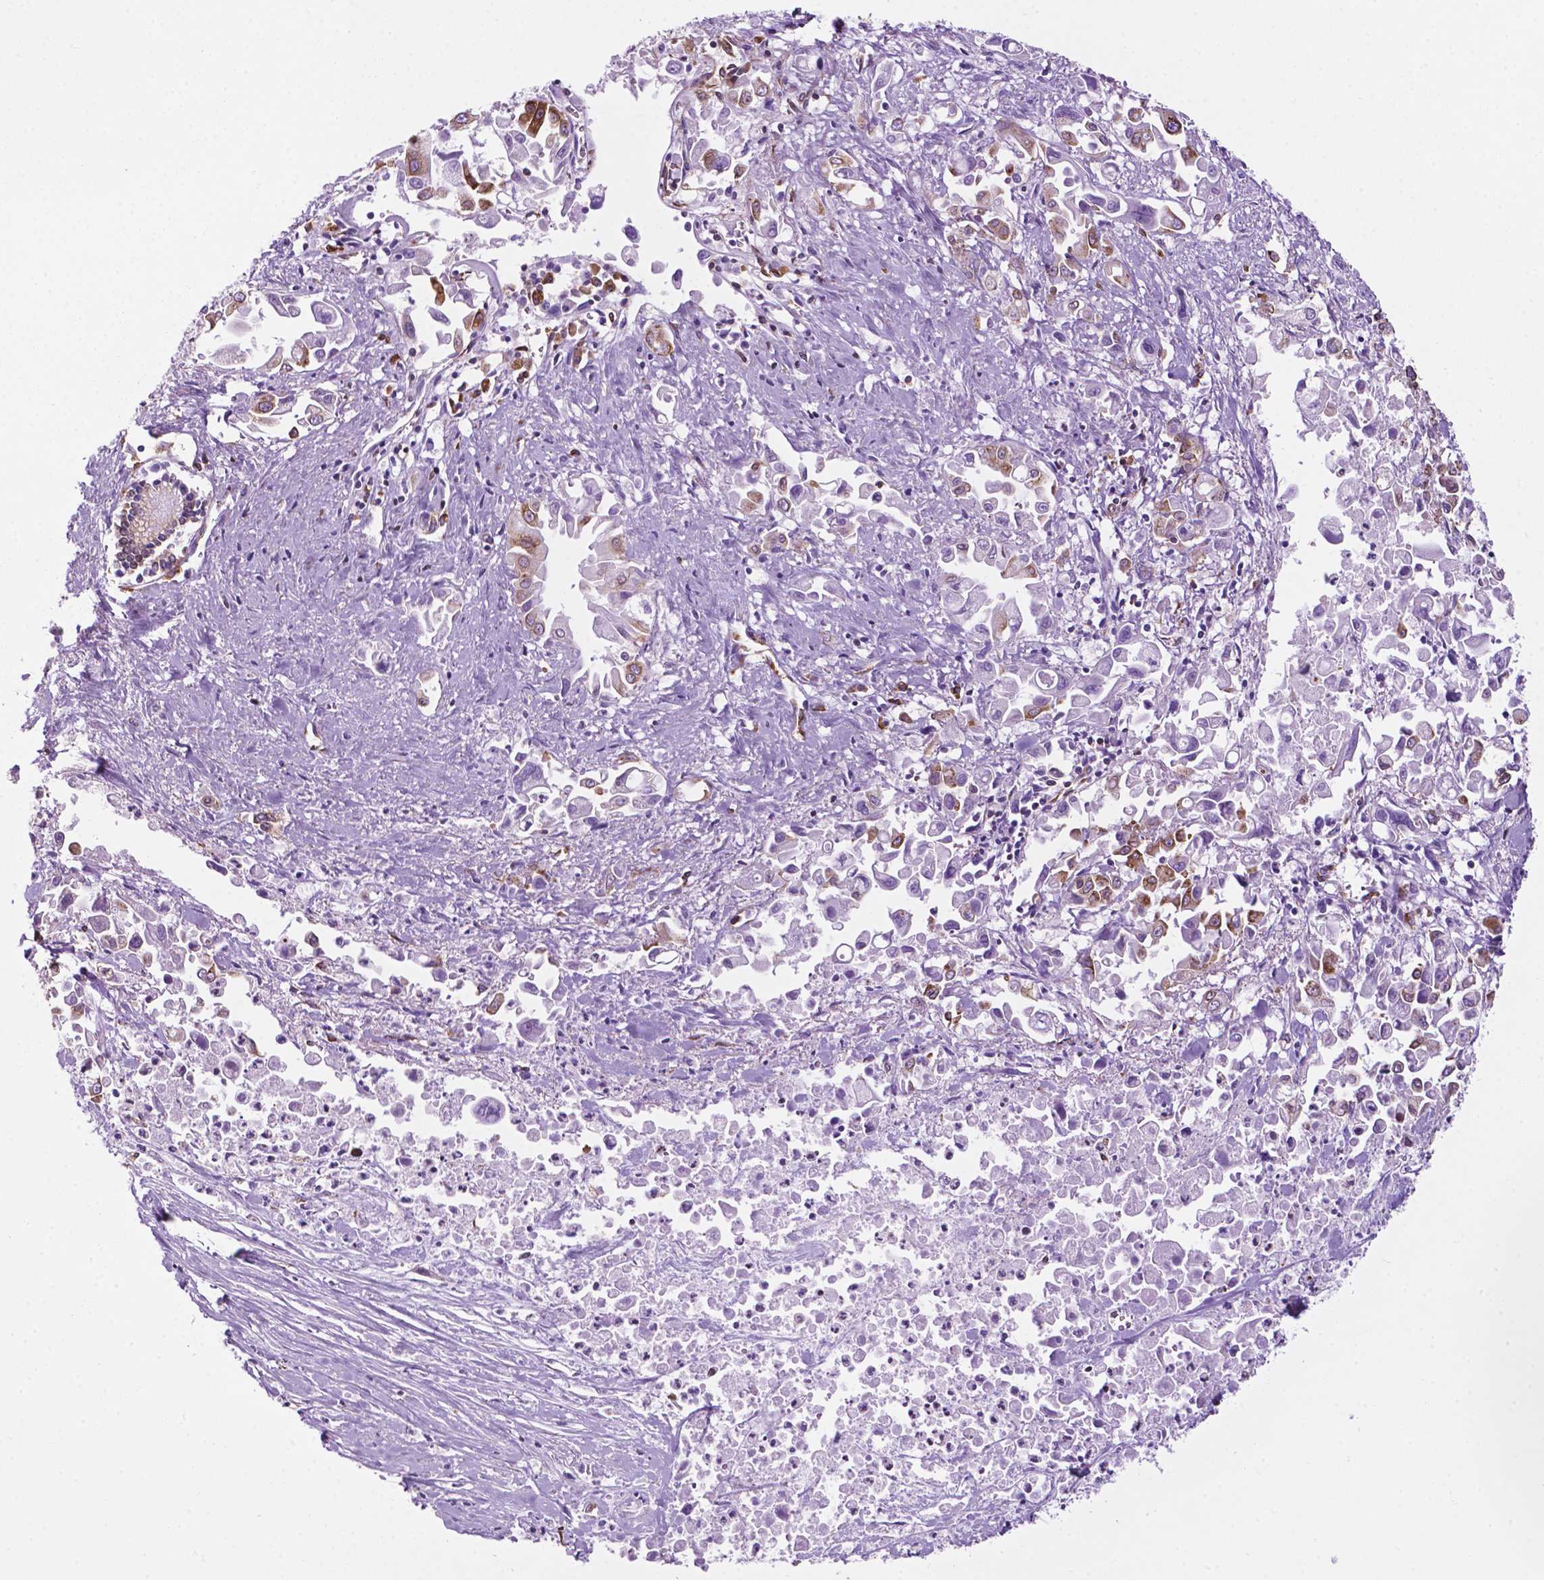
{"staining": {"intensity": "moderate", "quantity": "<25%", "location": "cytoplasmic/membranous"}, "tissue": "pancreatic cancer", "cell_type": "Tumor cells", "image_type": "cancer", "snomed": [{"axis": "morphology", "description": "Adenocarcinoma, NOS"}, {"axis": "topography", "description": "Pancreas"}], "caption": "IHC staining of pancreatic cancer, which demonstrates low levels of moderate cytoplasmic/membranous staining in approximately <25% of tumor cells indicating moderate cytoplasmic/membranous protein staining. The staining was performed using DAB (3,3'-diaminobenzidine) (brown) for protein detection and nuclei were counterstained in hematoxylin (blue).", "gene": "RPL29", "patient": {"sex": "female", "age": 83}}